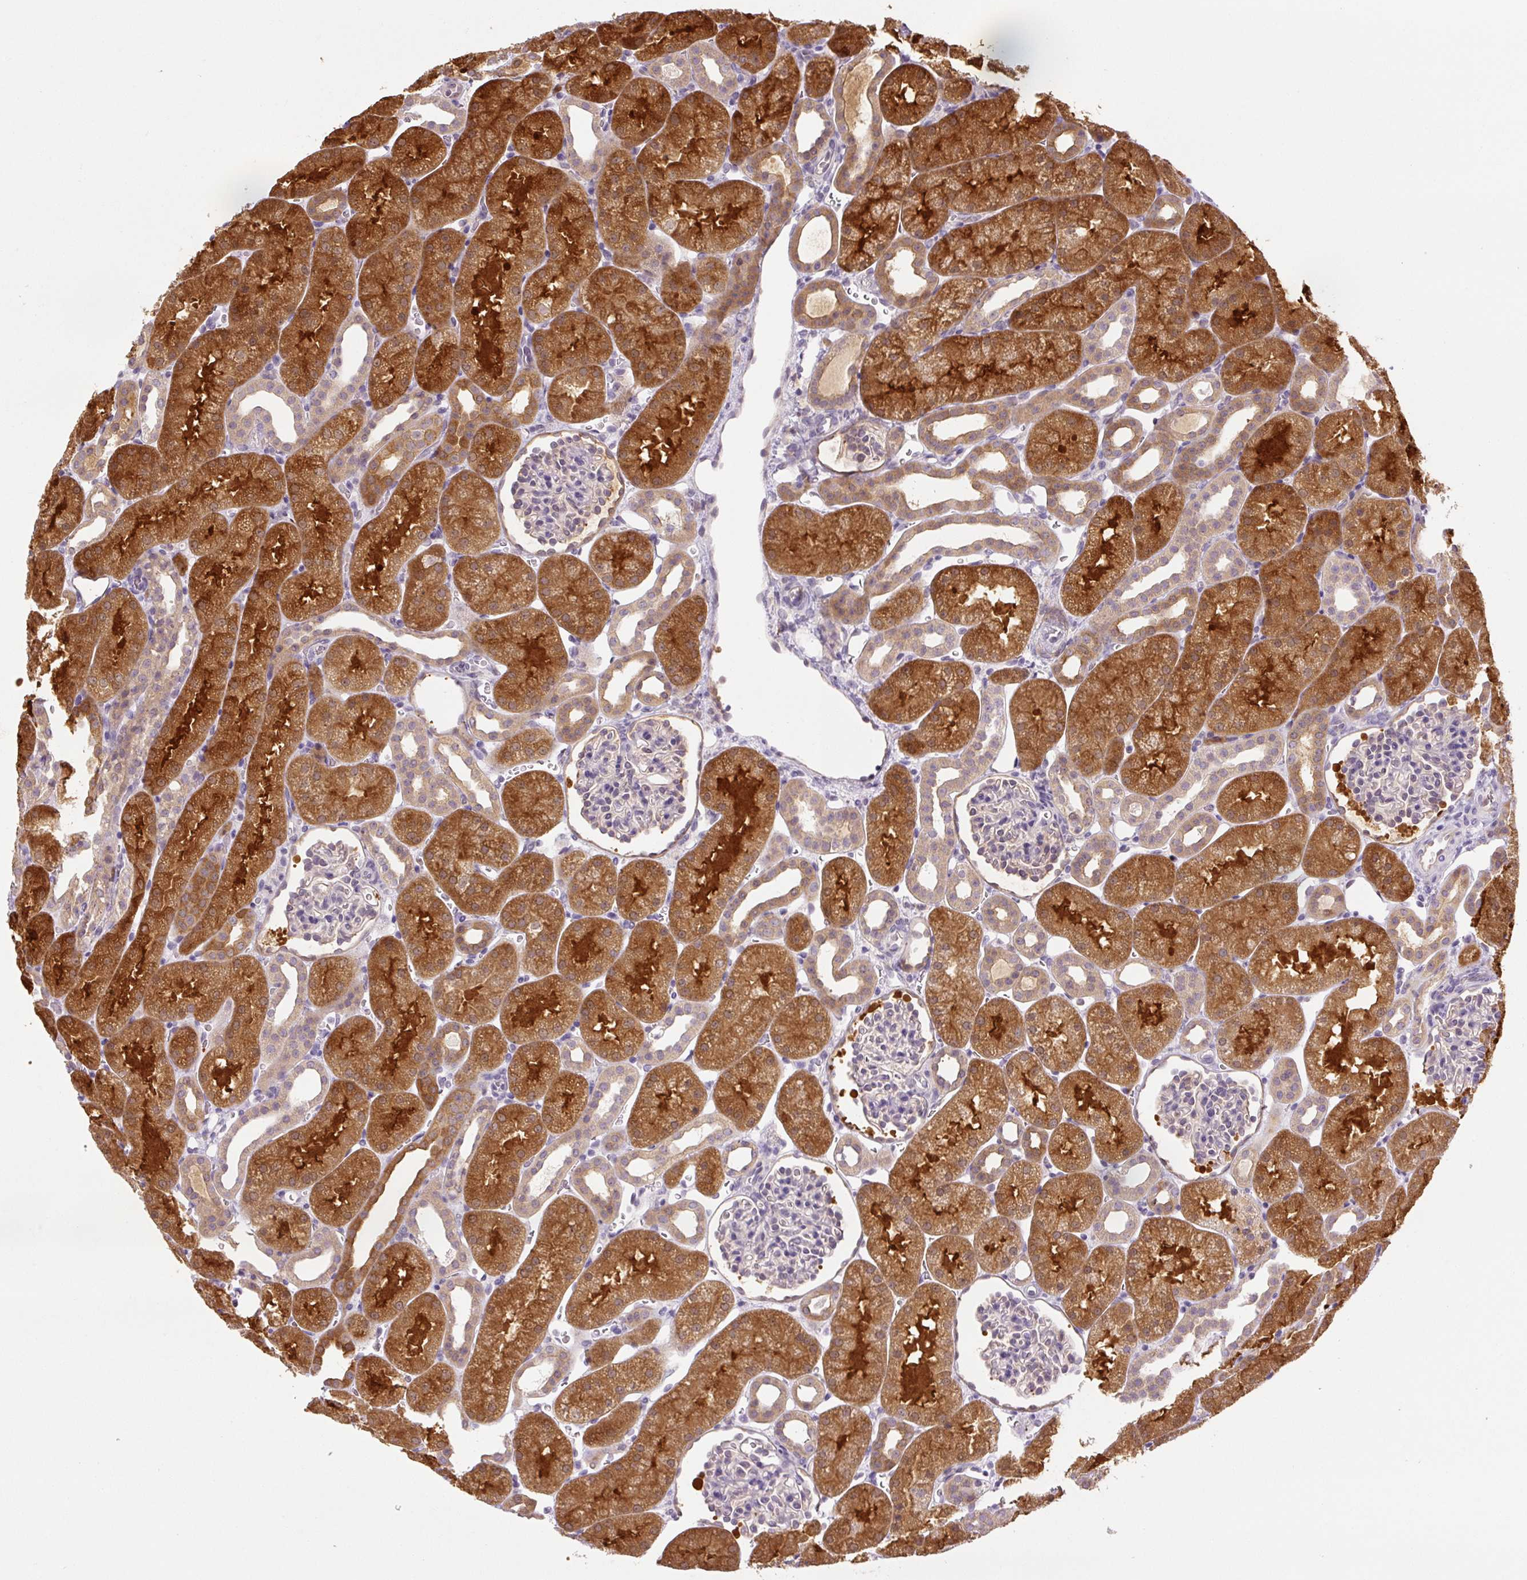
{"staining": {"intensity": "moderate", "quantity": "<25%", "location": "cytoplasmic/membranous"}, "tissue": "kidney", "cell_type": "Cells in glomeruli", "image_type": "normal", "snomed": [{"axis": "morphology", "description": "Normal tissue, NOS"}, {"axis": "topography", "description": "Kidney"}], "caption": "Protein staining of unremarkable kidney demonstrates moderate cytoplasmic/membranous staining in approximately <25% of cells in glomeruli.", "gene": "SPSB2", "patient": {"sex": "male", "age": 2}}